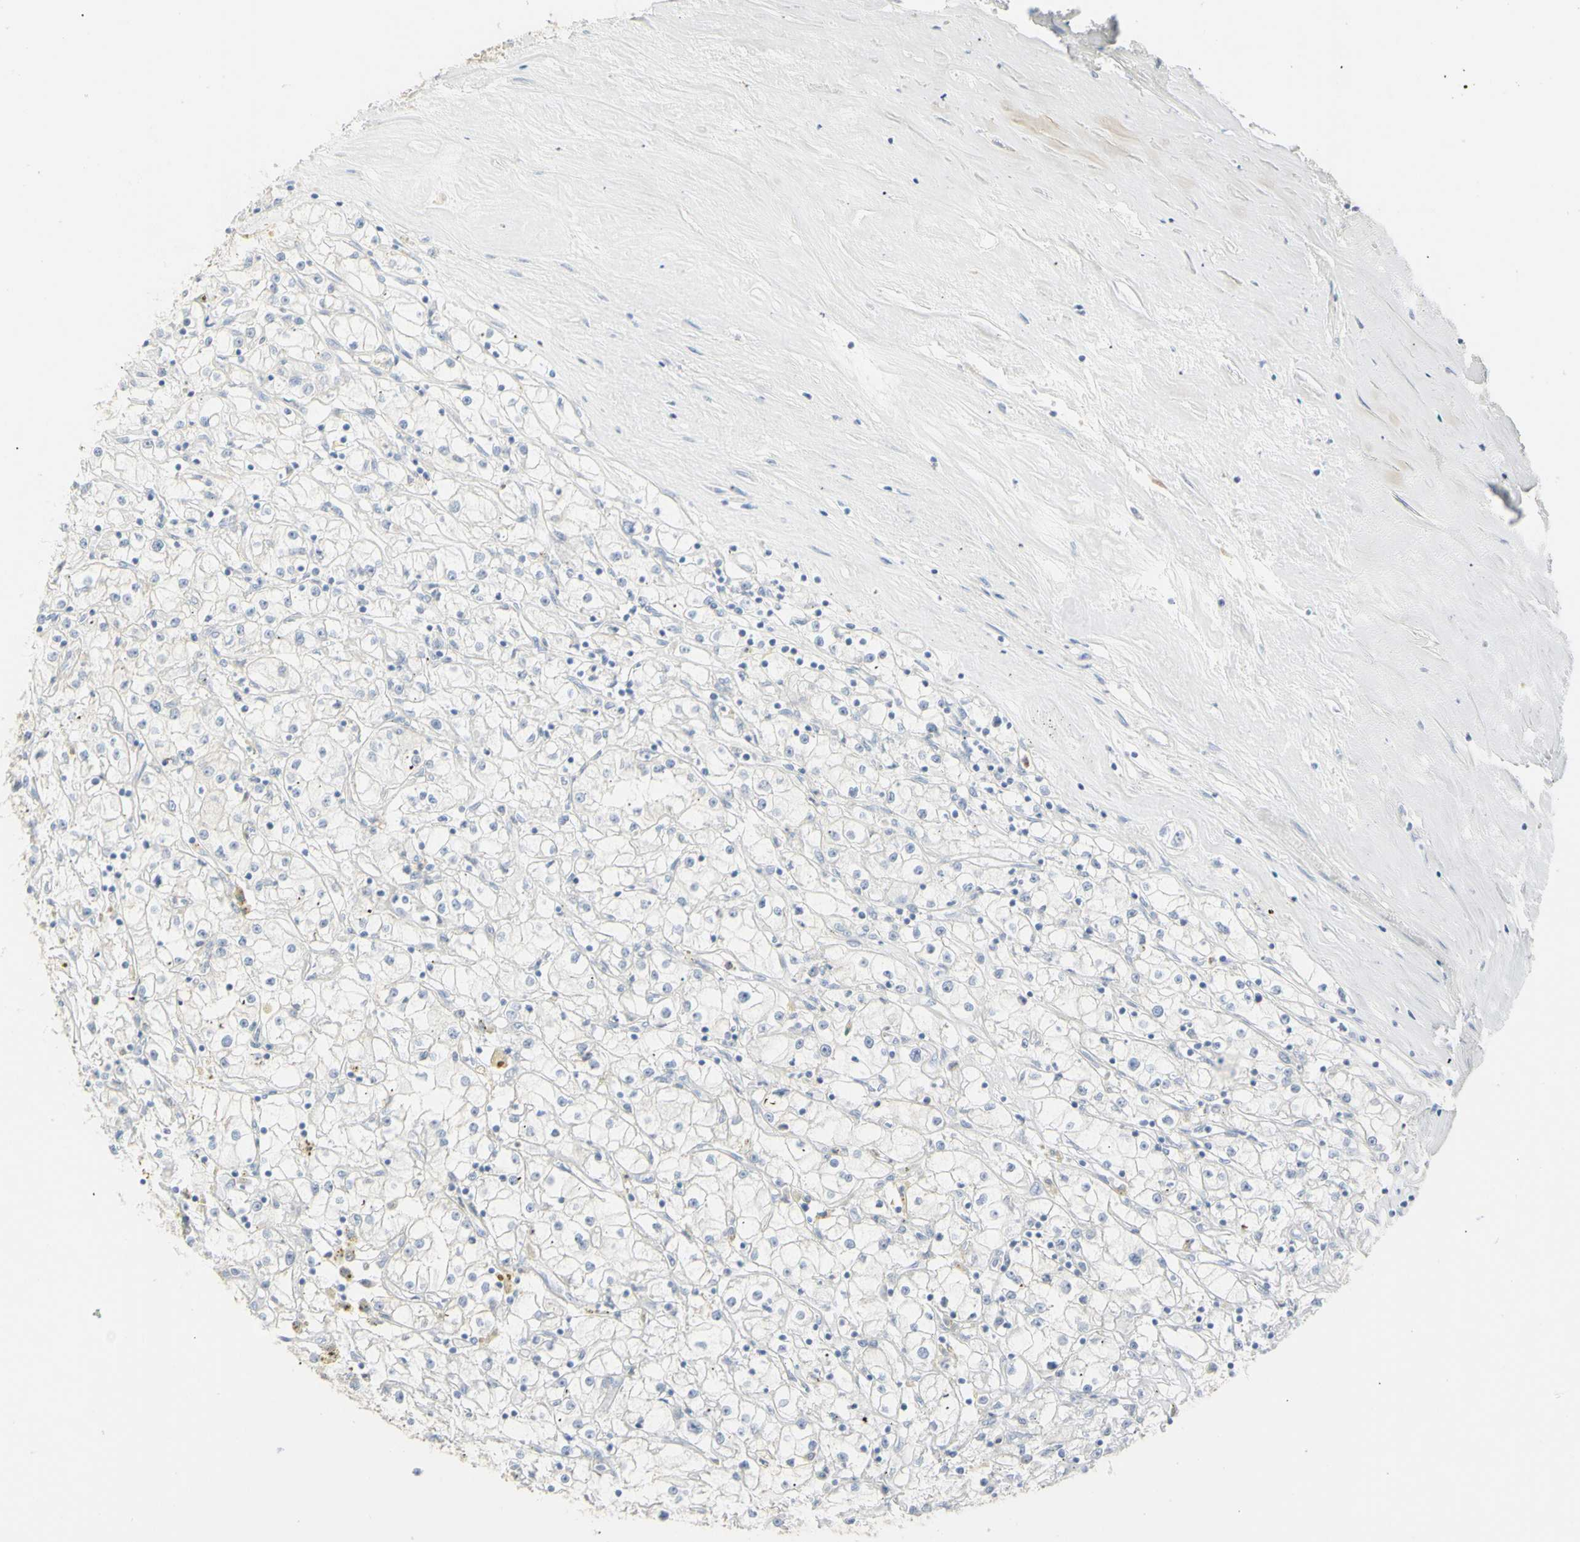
{"staining": {"intensity": "negative", "quantity": "none", "location": "none"}, "tissue": "renal cancer", "cell_type": "Tumor cells", "image_type": "cancer", "snomed": [{"axis": "morphology", "description": "Adenocarcinoma, NOS"}, {"axis": "topography", "description": "Kidney"}], "caption": "Tumor cells are negative for protein expression in human renal cancer (adenocarcinoma).", "gene": "B4GALNT3", "patient": {"sex": "male", "age": 56}}